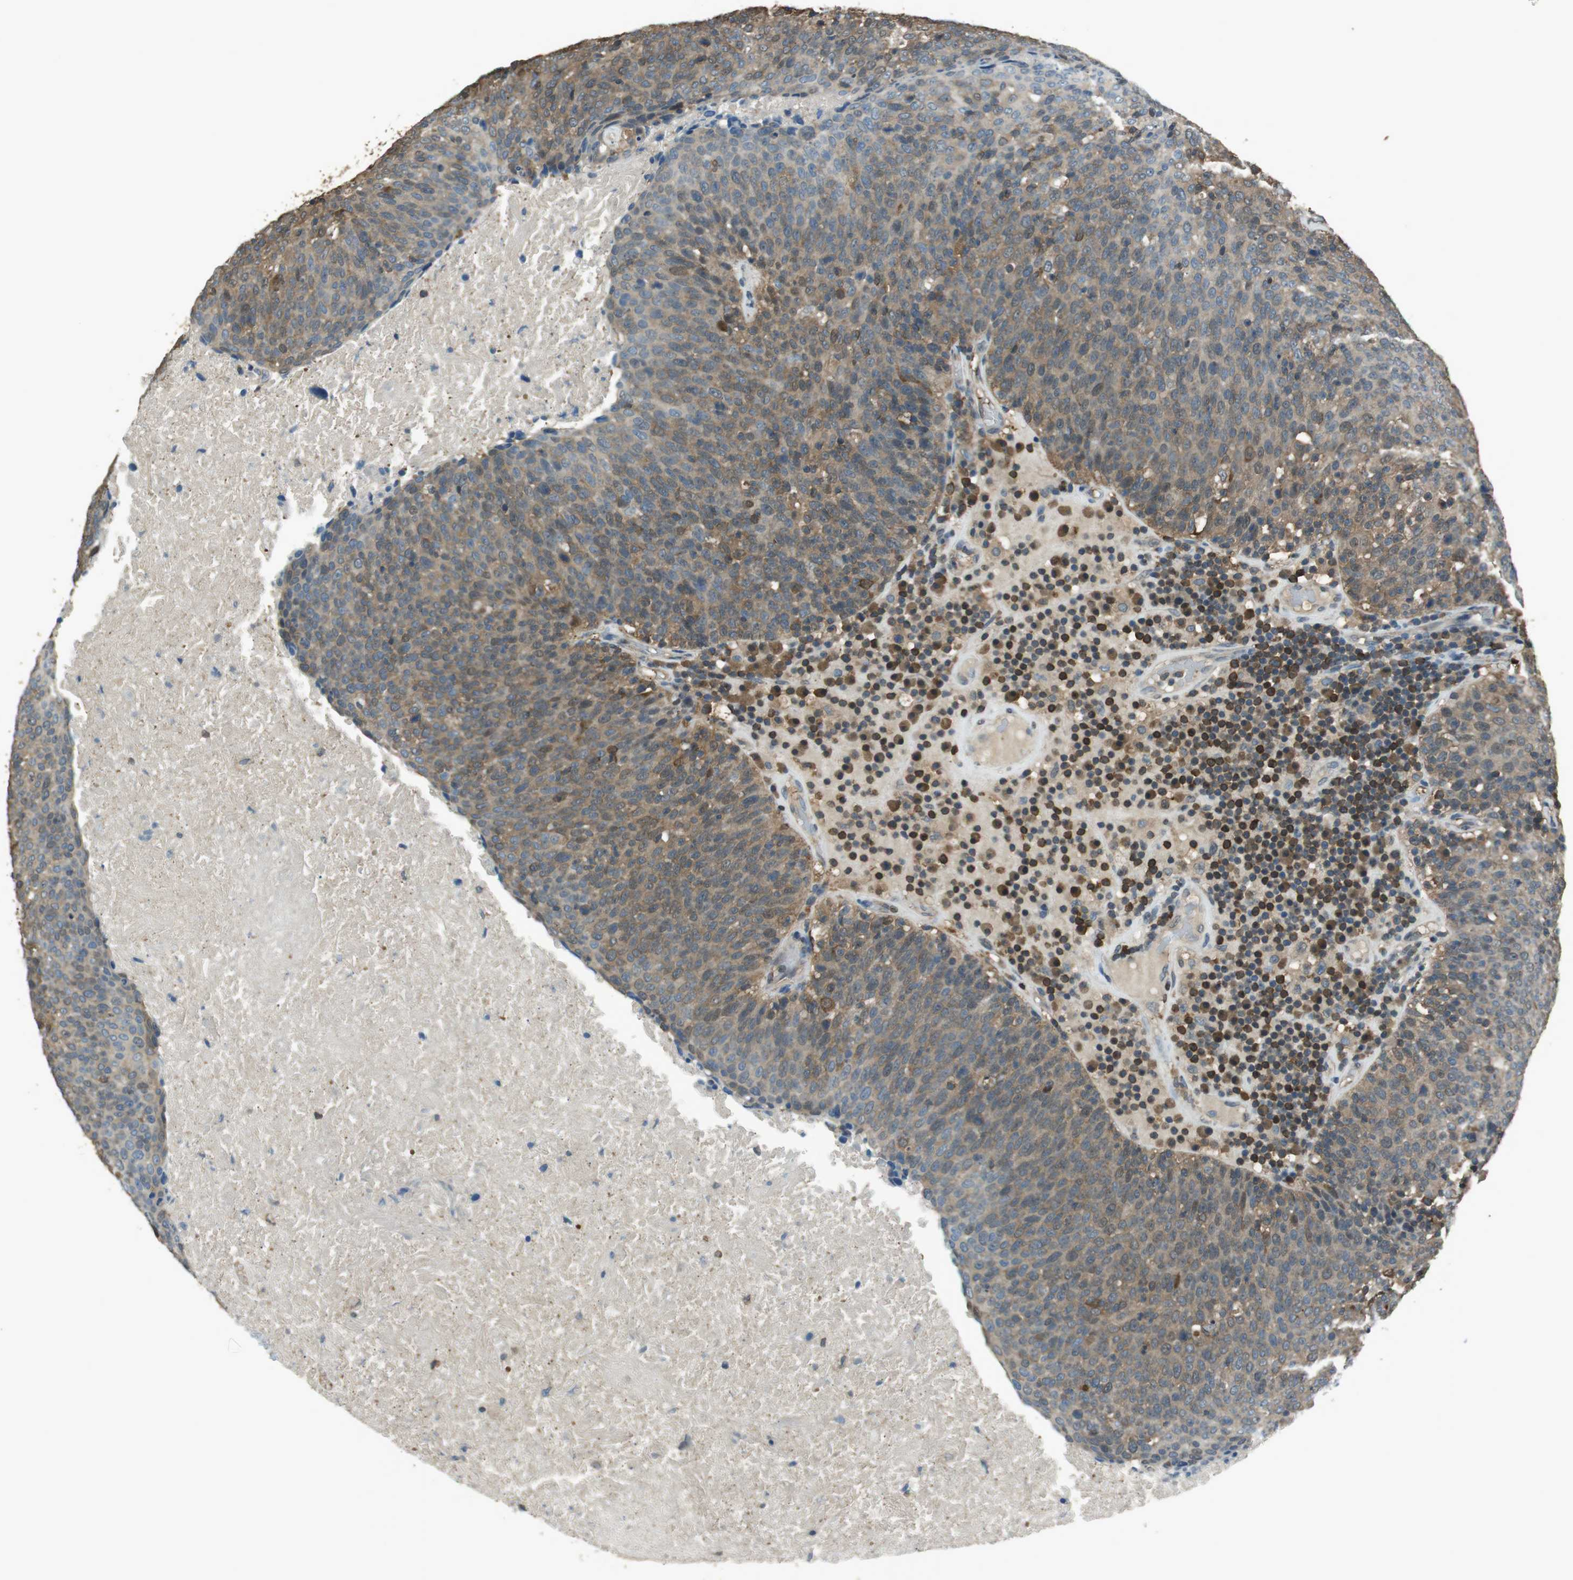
{"staining": {"intensity": "moderate", "quantity": ">75%", "location": "cytoplasmic/membranous"}, "tissue": "head and neck cancer", "cell_type": "Tumor cells", "image_type": "cancer", "snomed": [{"axis": "morphology", "description": "Squamous cell carcinoma, NOS"}, {"axis": "morphology", "description": "Squamous cell carcinoma, metastatic, NOS"}, {"axis": "topography", "description": "Lymph node"}, {"axis": "topography", "description": "Head-Neck"}], "caption": "Immunohistochemistry (DAB) staining of head and neck cancer shows moderate cytoplasmic/membranous protein staining in about >75% of tumor cells.", "gene": "TWSG1", "patient": {"sex": "male", "age": 62}}